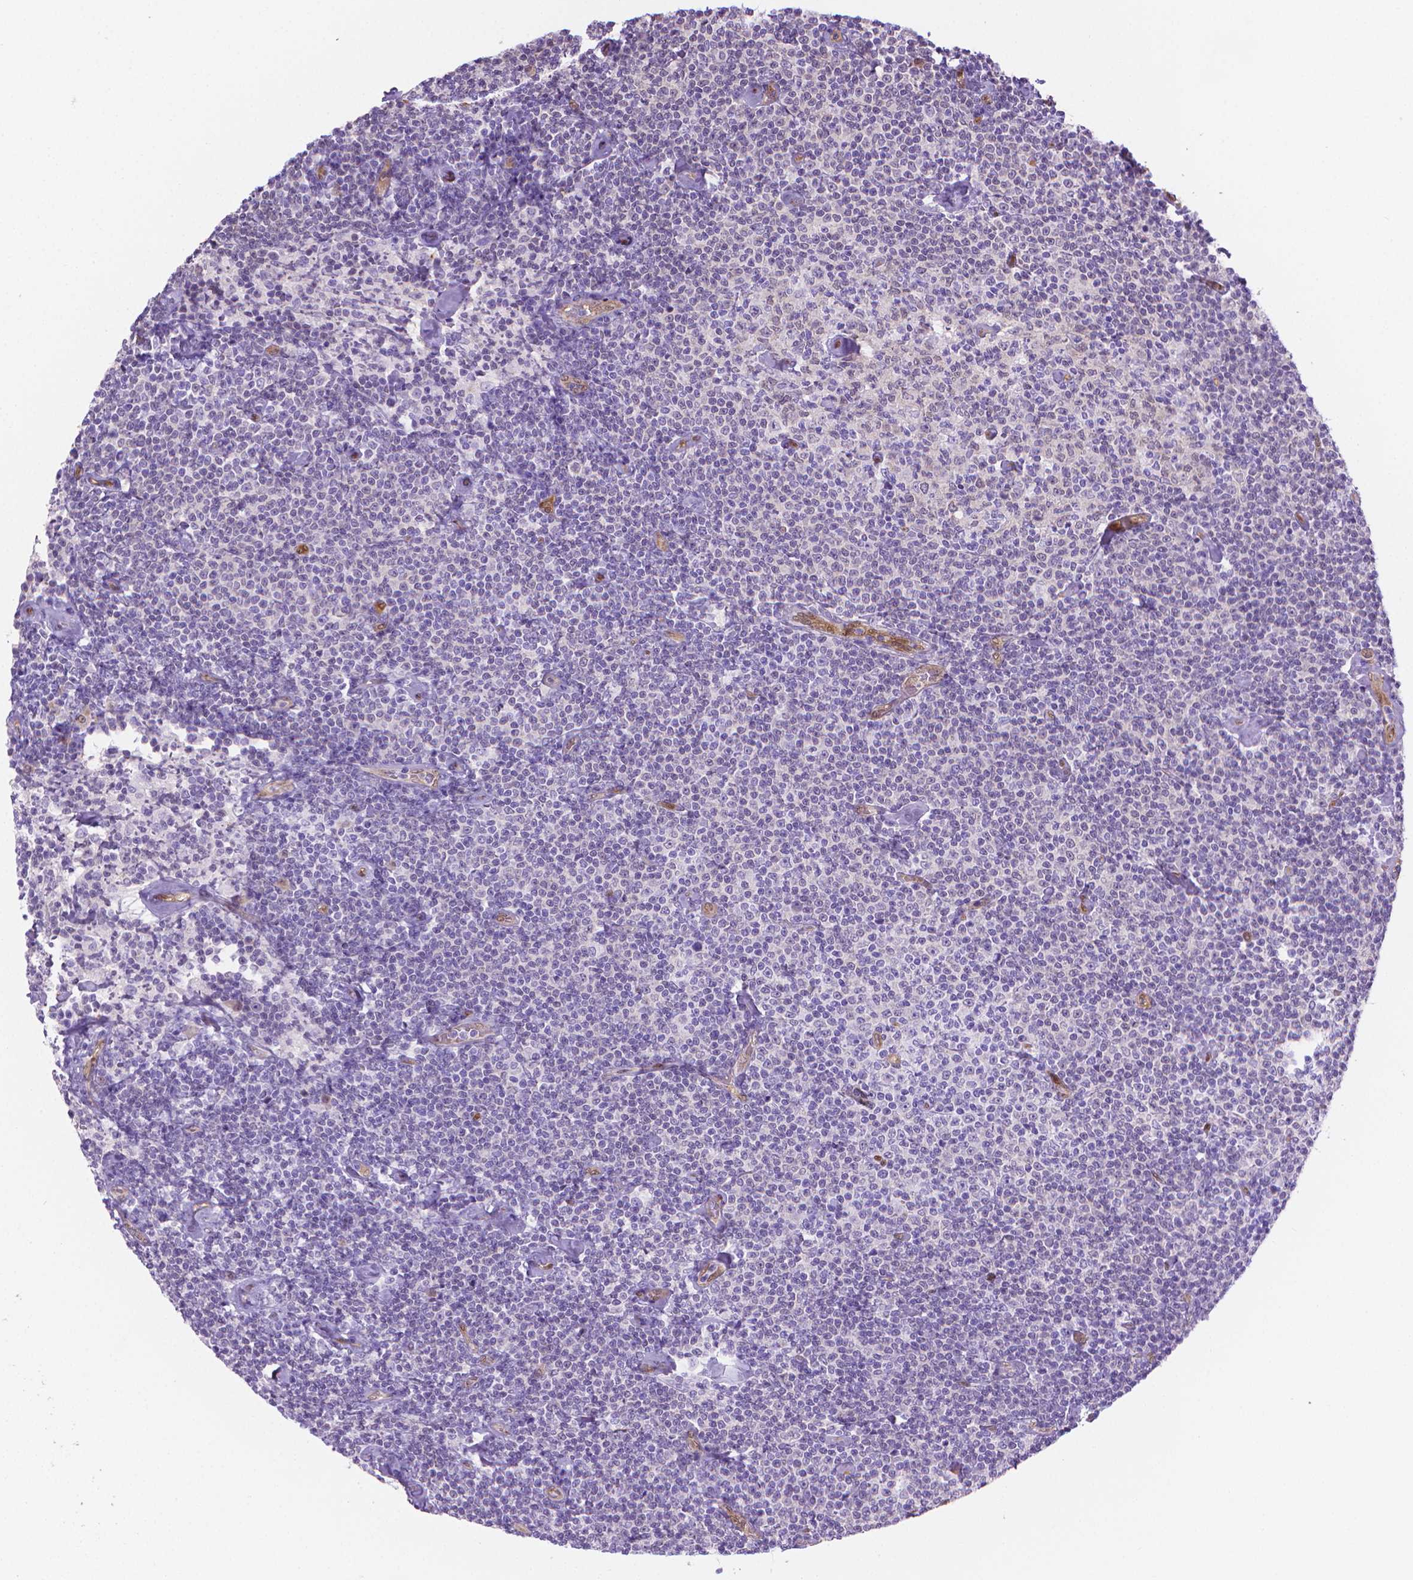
{"staining": {"intensity": "negative", "quantity": "none", "location": "none"}, "tissue": "lymphoma", "cell_type": "Tumor cells", "image_type": "cancer", "snomed": [{"axis": "morphology", "description": "Malignant lymphoma, non-Hodgkin's type, Low grade"}, {"axis": "topography", "description": "Lymph node"}], "caption": "Immunohistochemical staining of human lymphoma demonstrates no significant staining in tumor cells.", "gene": "CLIC4", "patient": {"sex": "male", "age": 81}}